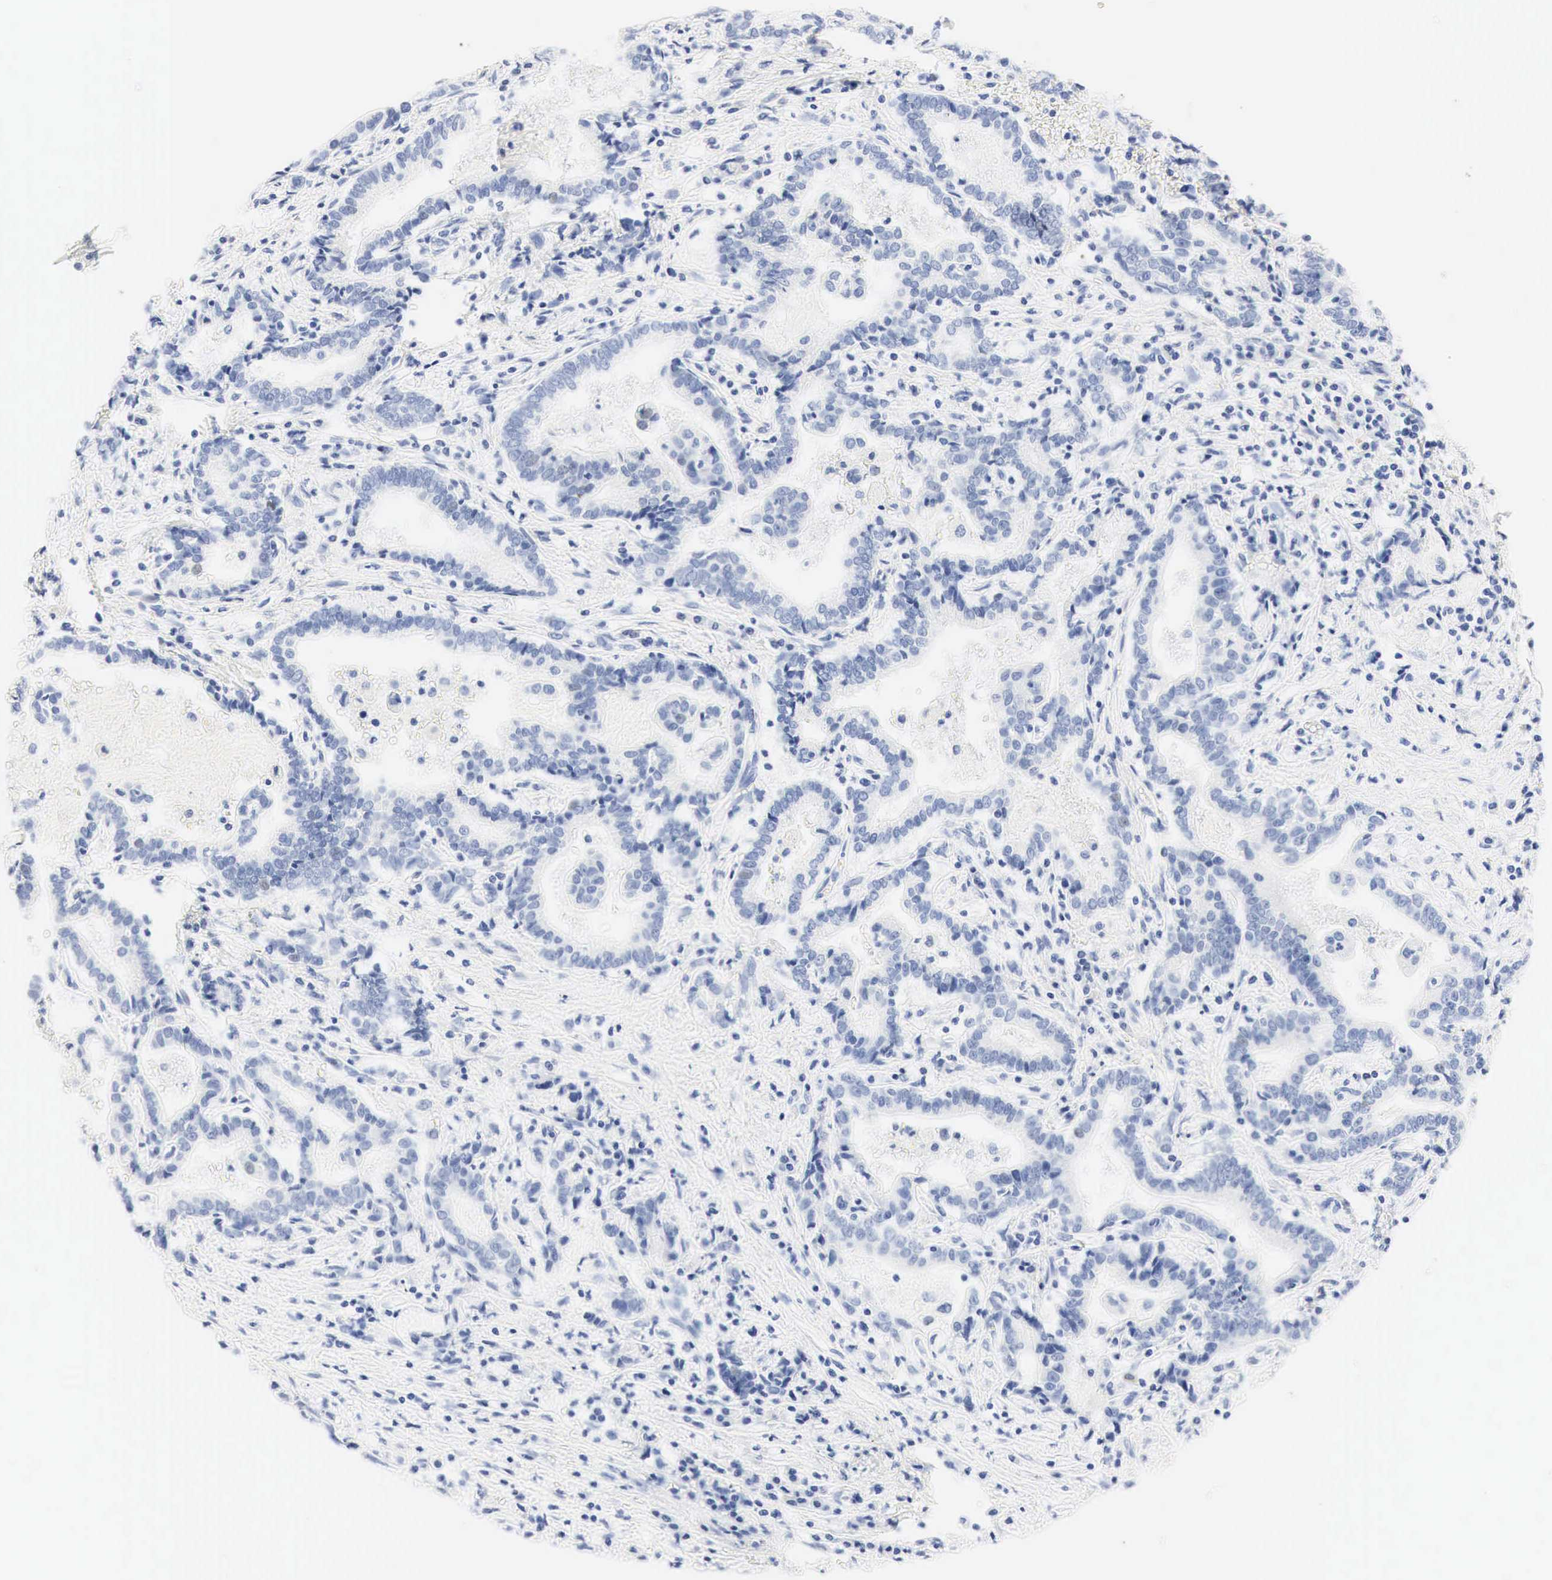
{"staining": {"intensity": "negative", "quantity": "none", "location": "none"}, "tissue": "liver cancer", "cell_type": "Tumor cells", "image_type": "cancer", "snomed": [{"axis": "morphology", "description": "Cholangiocarcinoma"}, {"axis": "topography", "description": "Liver"}], "caption": "The immunohistochemistry photomicrograph has no significant positivity in tumor cells of liver cancer (cholangiocarcinoma) tissue.", "gene": "NKX2-1", "patient": {"sex": "male", "age": 57}}